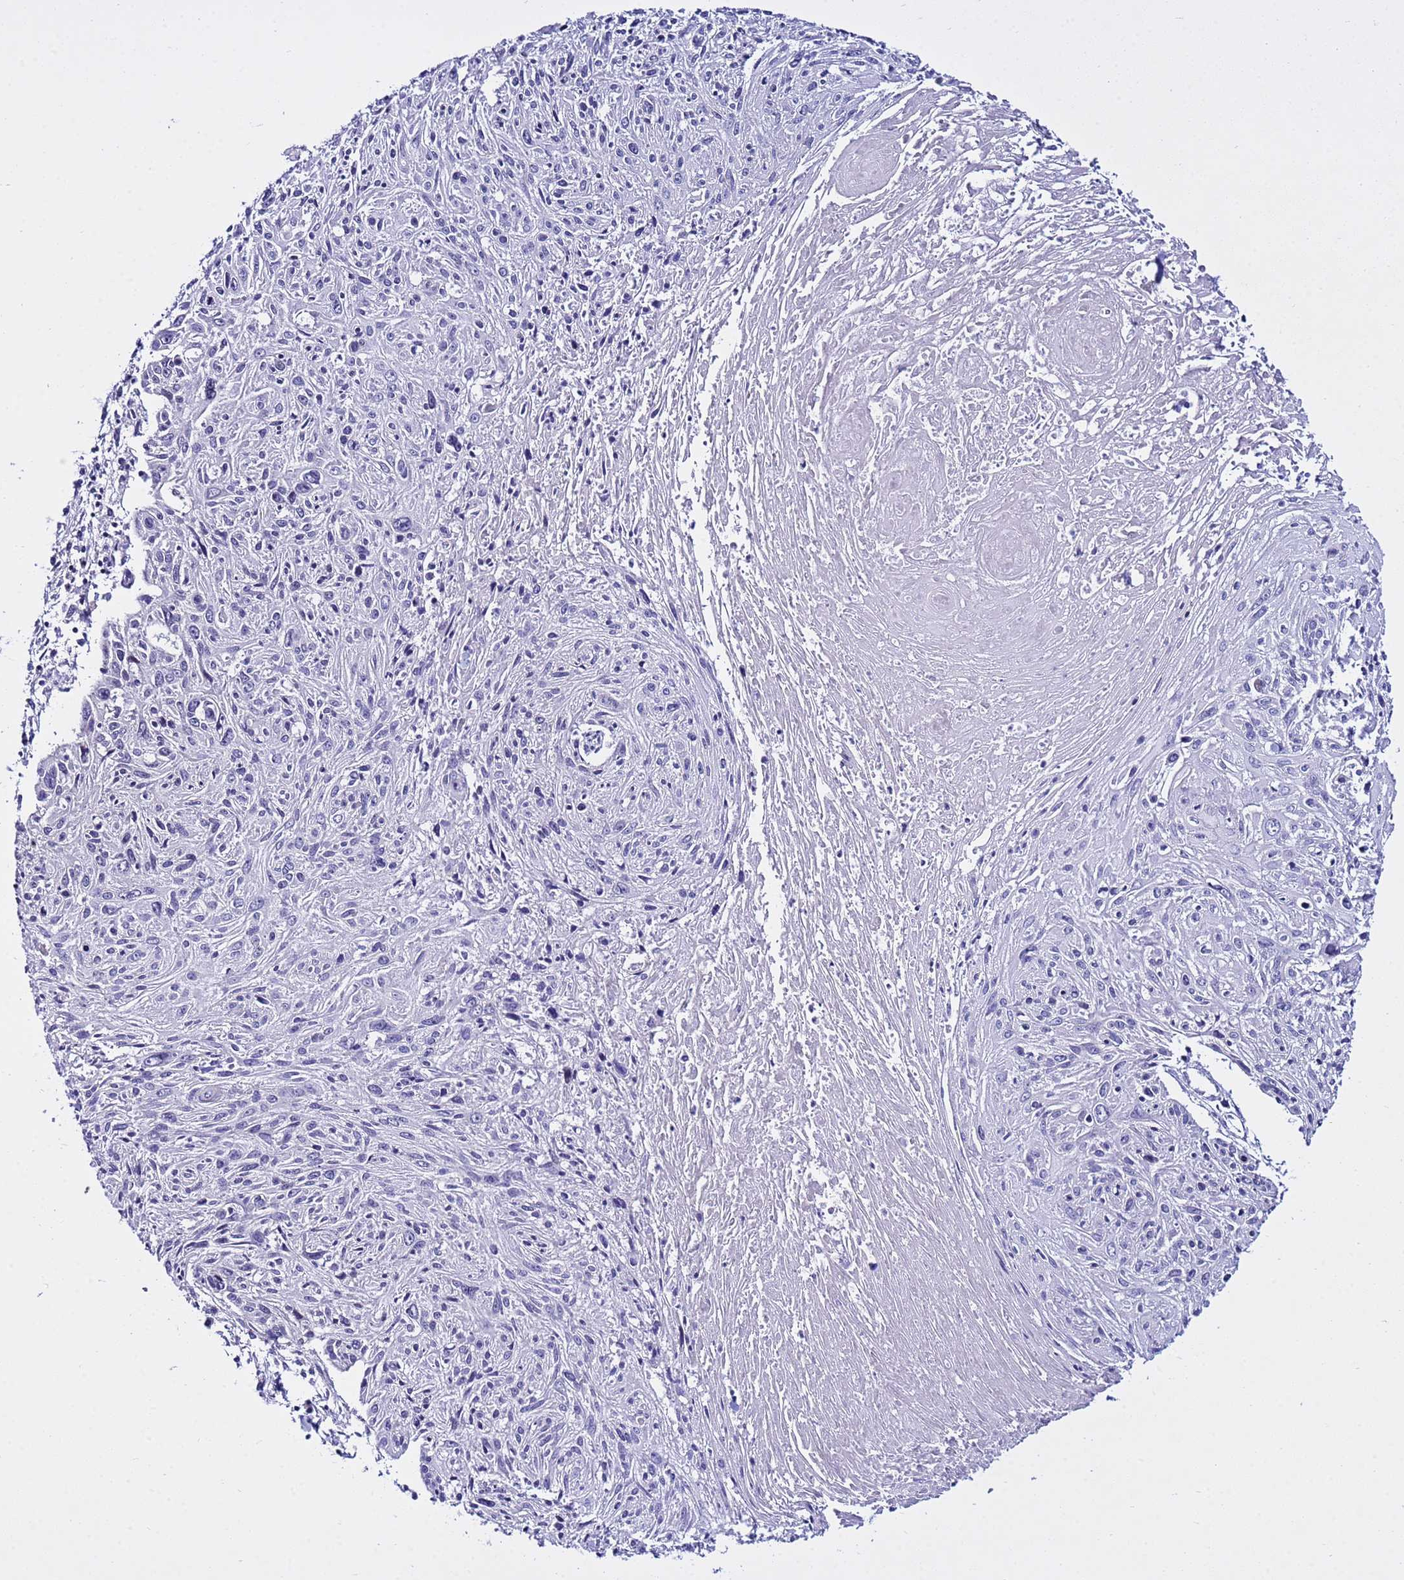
{"staining": {"intensity": "negative", "quantity": "none", "location": "none"}, "tissue": "cervical cancer", "cell_type": "Tumor cells", "image_type": "cancer", "snomed": [{"axis": "morphology", "description": "Squamous cell carcinoma, NOS"}, {"axis": "topography", "description": "Cervix"}], "caption": "Histopathology image shows no protein staining in tumor cells of cervical cancer tissue.", "gene": "IGSF11", "patient": {"sex": "female", "age": 51}}